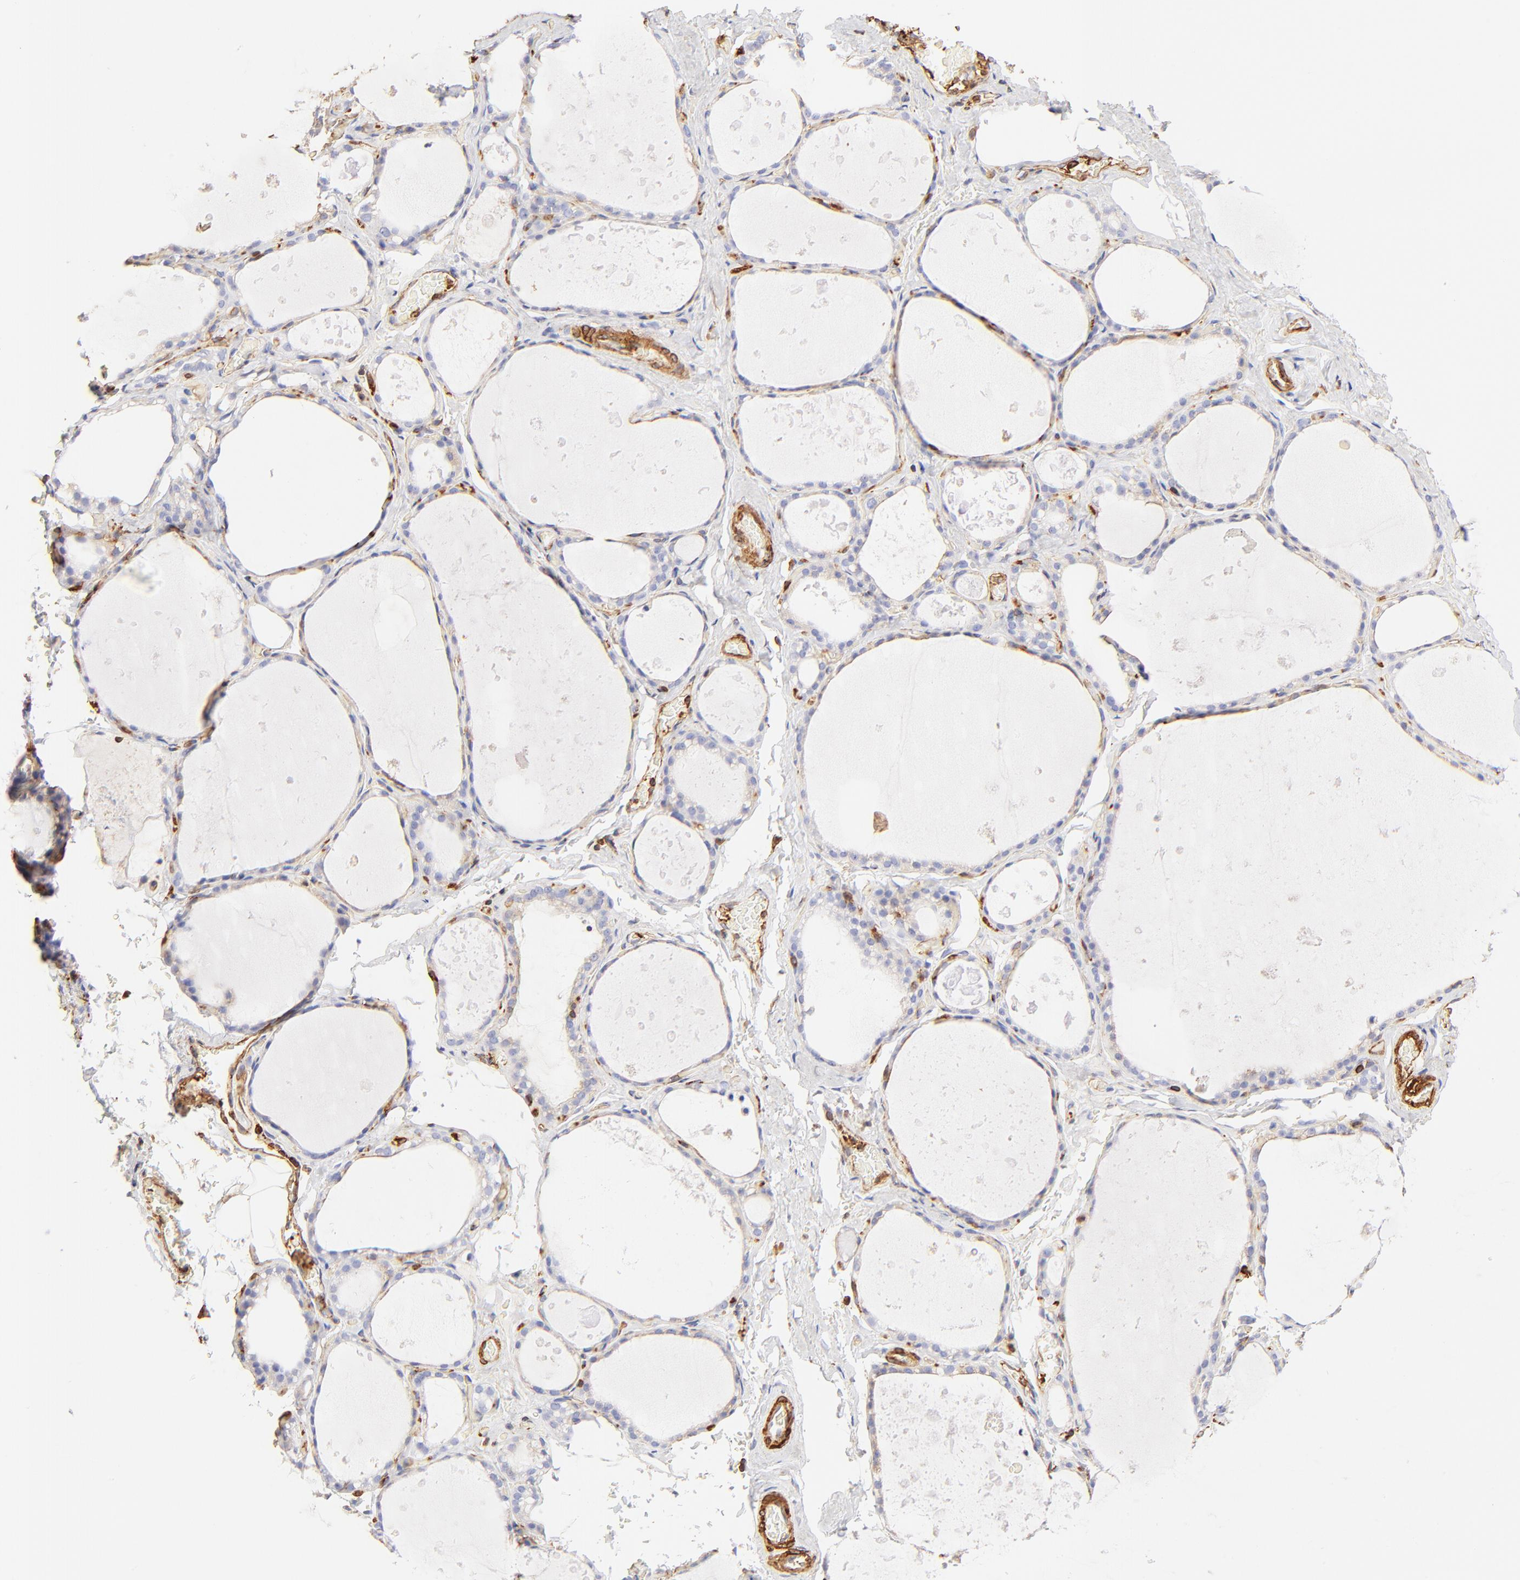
{"staining": {"intensity": "negative", "quantity": "none", "location": "none"}, "tissue": "thyroid gland", "cell_type": "Glandular cells", "image_type": "normal", "snomed": [{"axis": "morphology", "description": "Normal tissue, NOS"}, {"axis": "topography", "description": "Thyroid gland"}], "caption": "Immunohistochemistry photomicrograph of benign human thyroid gland stained for a protein (brown), which demonstrates no staining in glandular cells.", "gene": "FLNA", "patient": {"sex": "male", "age": 61}}